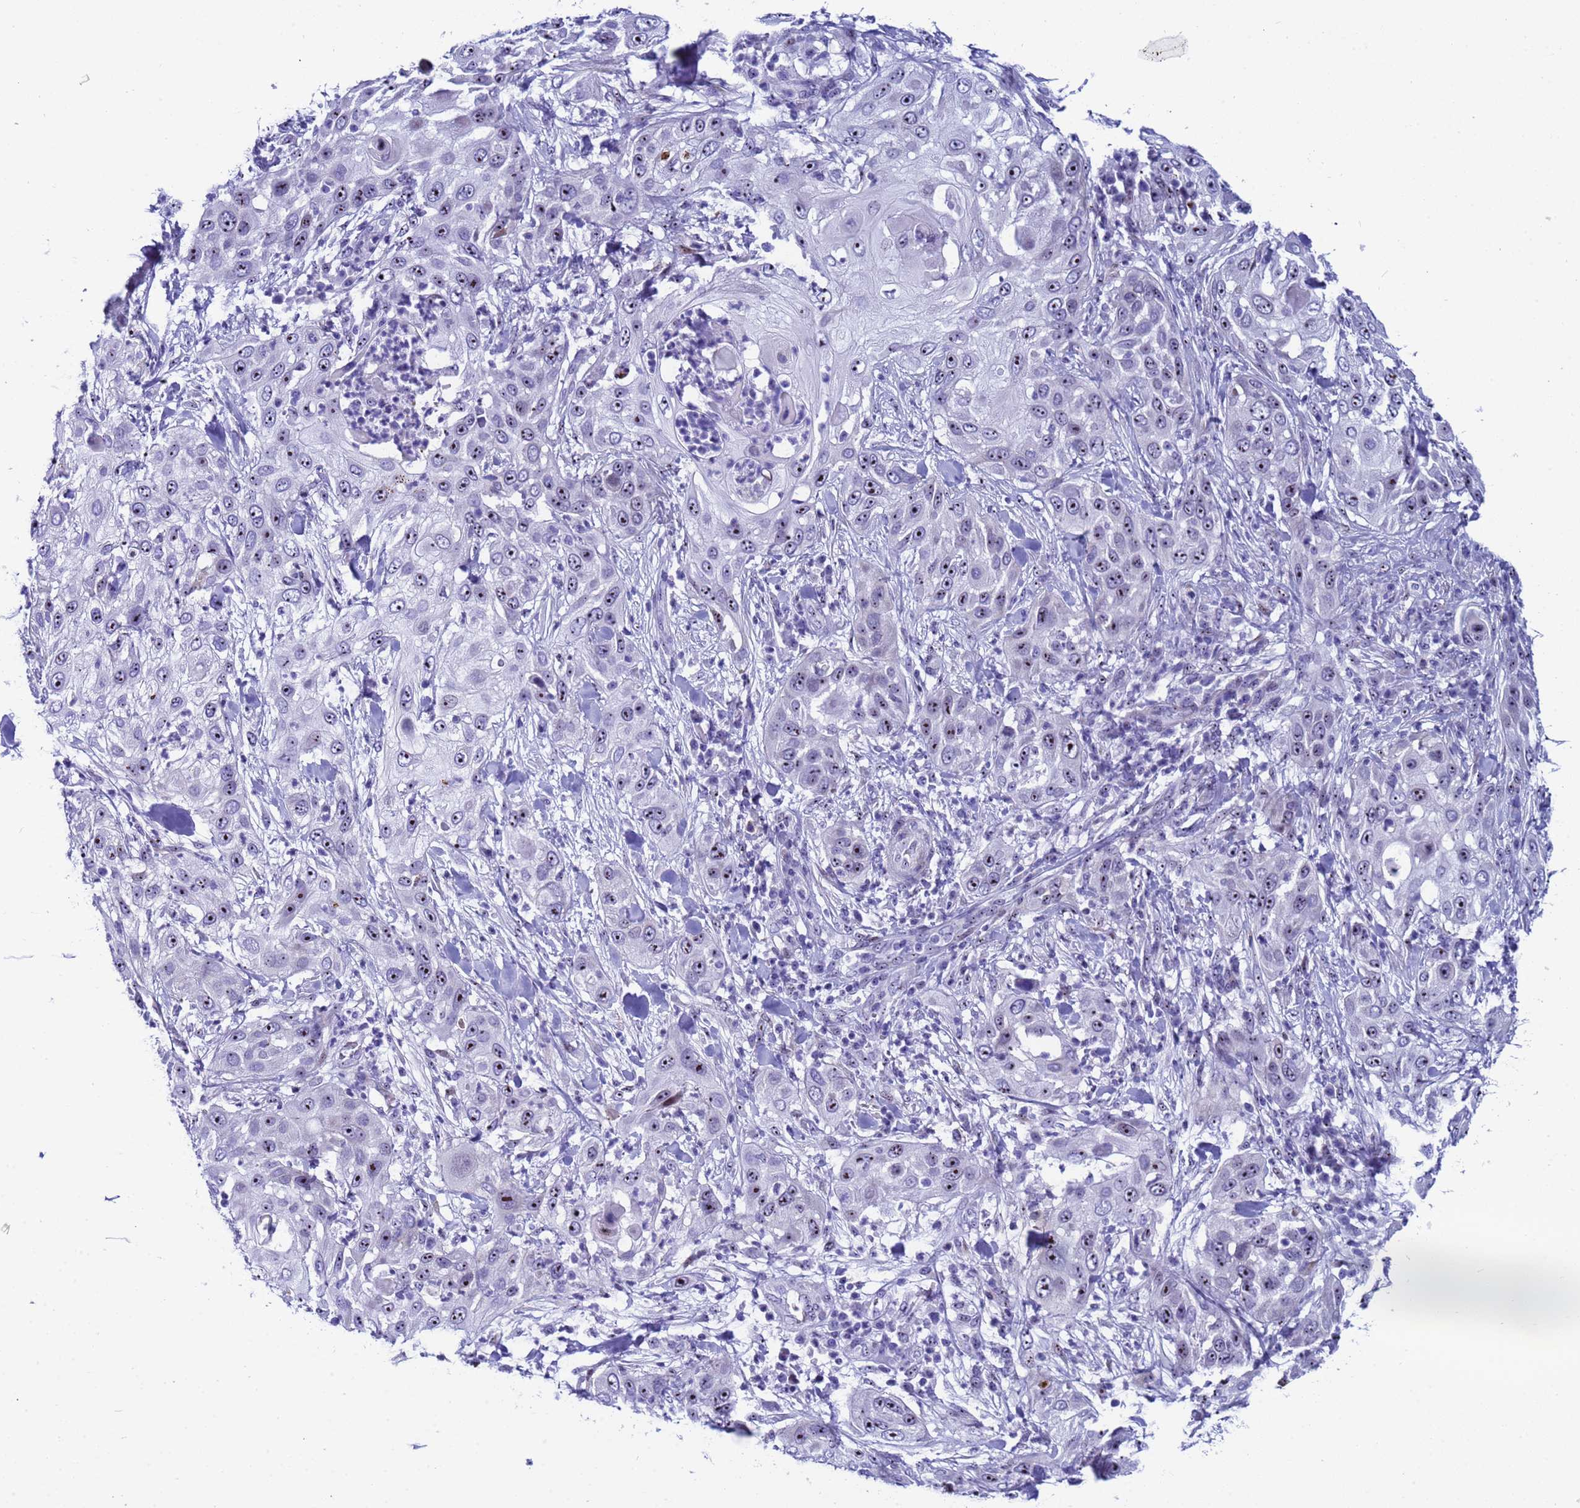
{"staining": {"intensity": "moderate", "quantity": "<25%", "location": "nuclear"}, "tissue": "skin cancer", "cell_type": "Tumor cells", "image_type": "cancer", "snomed": [{"axis": "morphology", "description": "Squamous cell carcinoma, NOS"}, {"axis": "topography", "description": "Skin"}], "caption": "Tumor cells show low levels of moderate nuclear expression in approximately <25% of cells in skin cancer.", "gene": "POP5", "patient": {"sex": "female", "age": 44}}